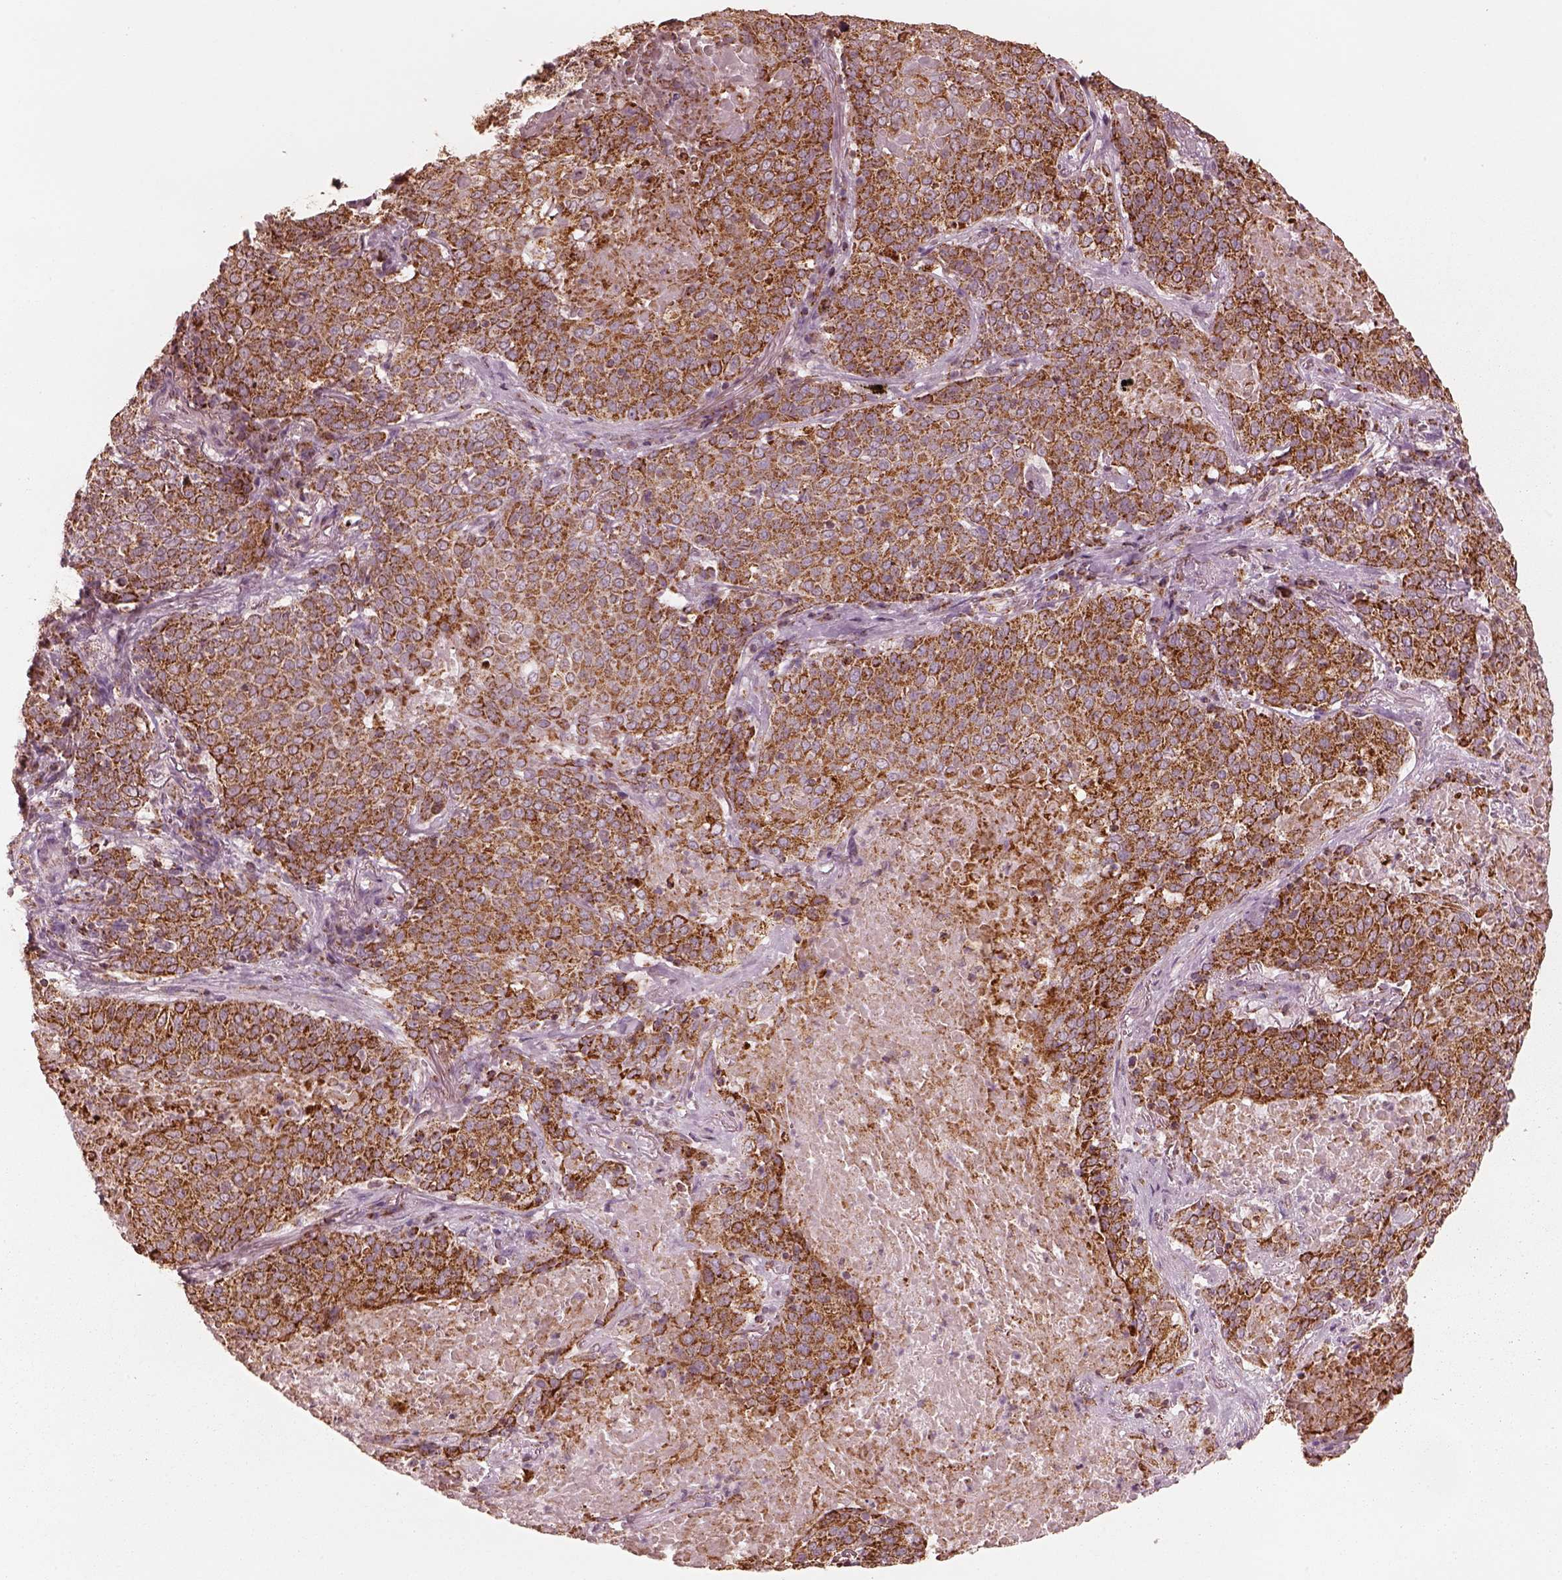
{"staining": {"intensity": "strong", "quantity": ">75%", "location": "cytoplasmic/membranous"}, "tissue": "lung cancer", "cell_type": "Tumor cells", "image_type": "cancer", "snomed": [{"axis": "morphology", "description": "Squamous cell carcinoma, NOS"}, {"axis": "topography", "description": "Lung"}], "caption": "Human lung cancer (squamous cell carcinoma) stained with a protein marker exhibits strong staining in tumor cells.", "gene": "ENTPD6", "patient": {"sex": "male", "age": 82}}